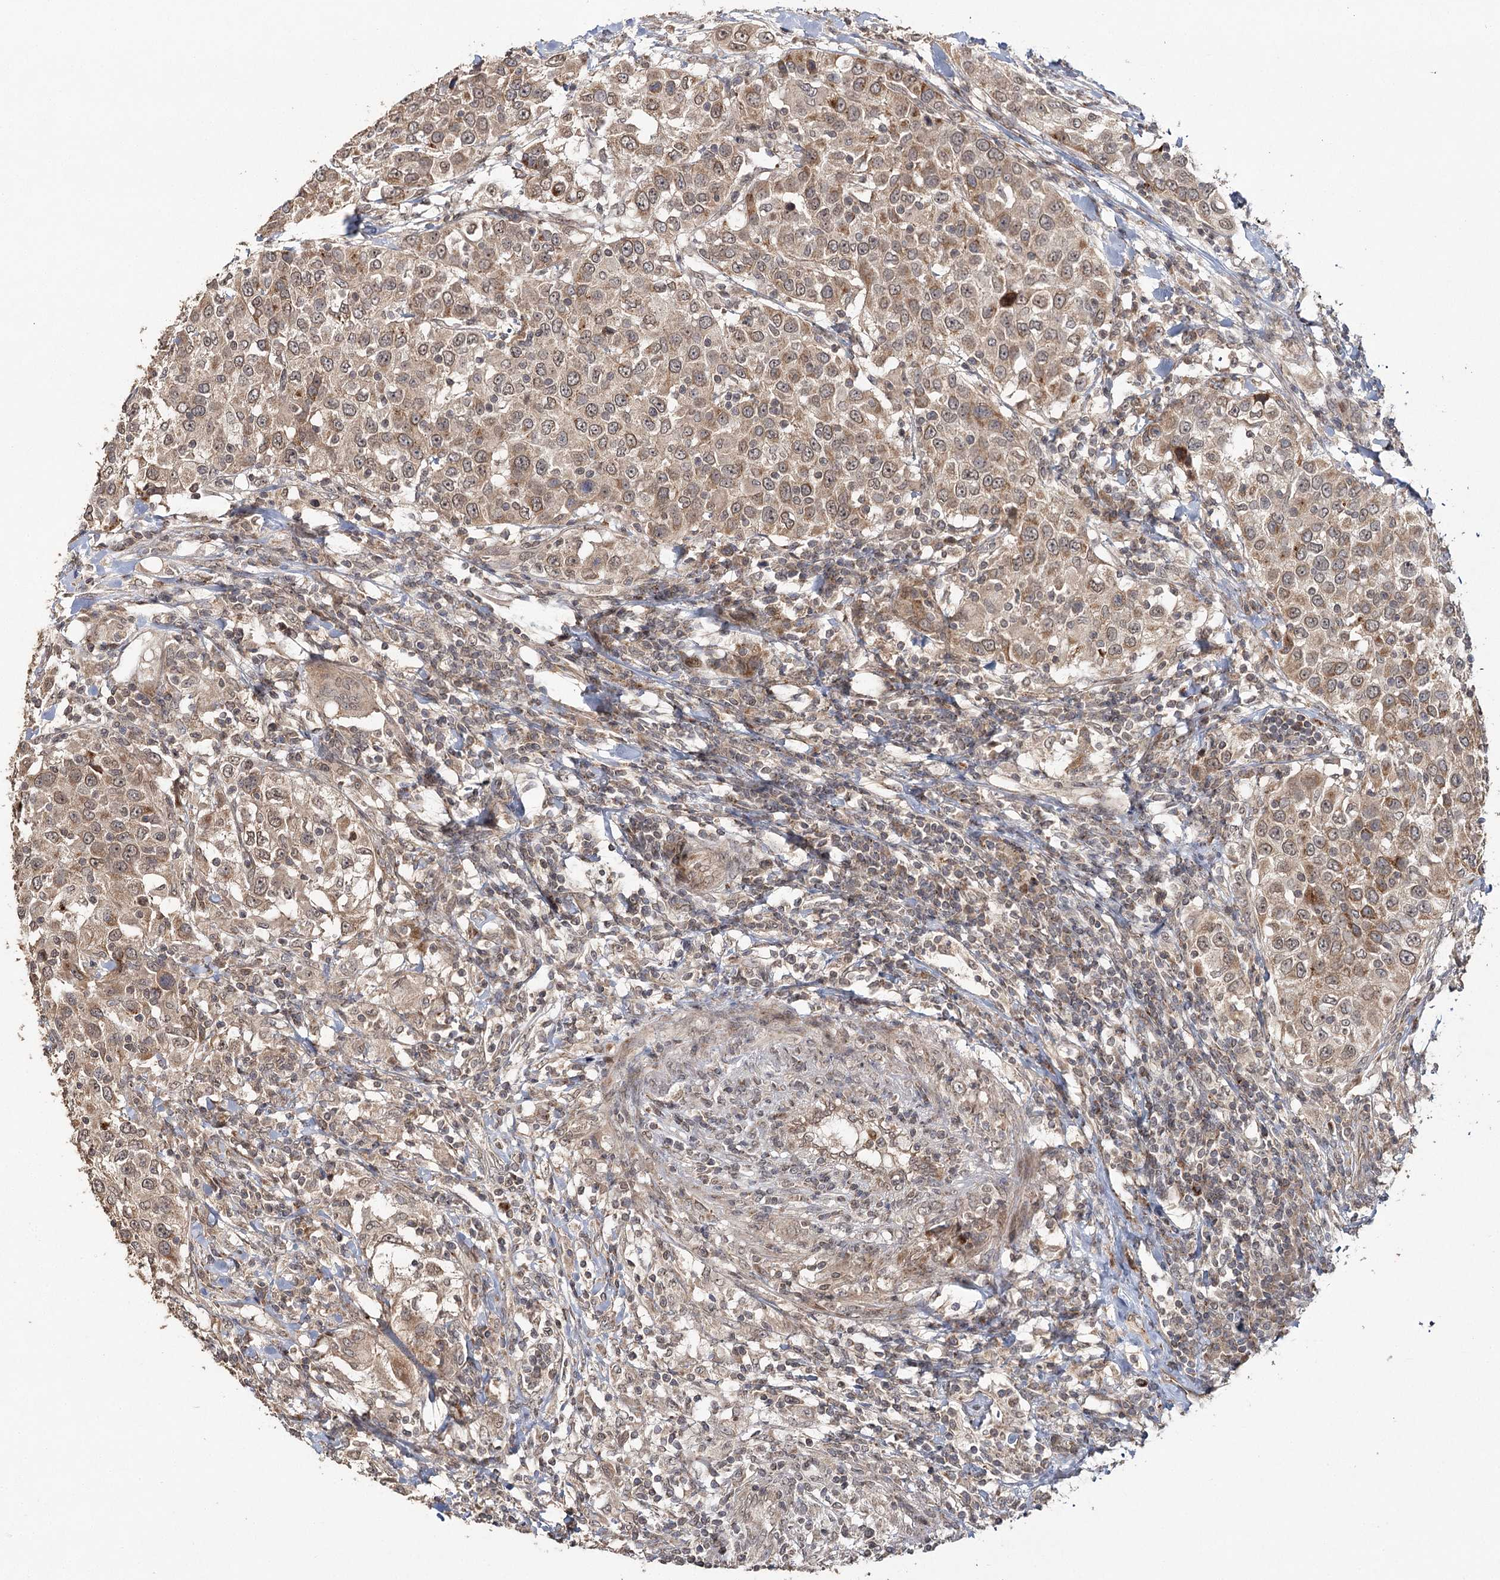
{"staining": {"intensity": "moderate", "quantity": ">75%", "location": "cytoplasmic/membranous"}, "tissue": "urothelial cancer", "cell_type": "Tumor cells", "image_type": "cancer", "snomed": [{"axis": "morphology", "description": "Urothelial carcinoma, High grade"}, {"axis": "topography", "description": "Urinary bladder"}], "caption": "Human high-grade urothelial carcinoma stained with a brown dye demonstrates moderate cytoplasmic/membranous positive positivity in approximately >75% of tumor cells.", "gene": "ZNRF3", "patient": {"sex": "female", "age": 80}}